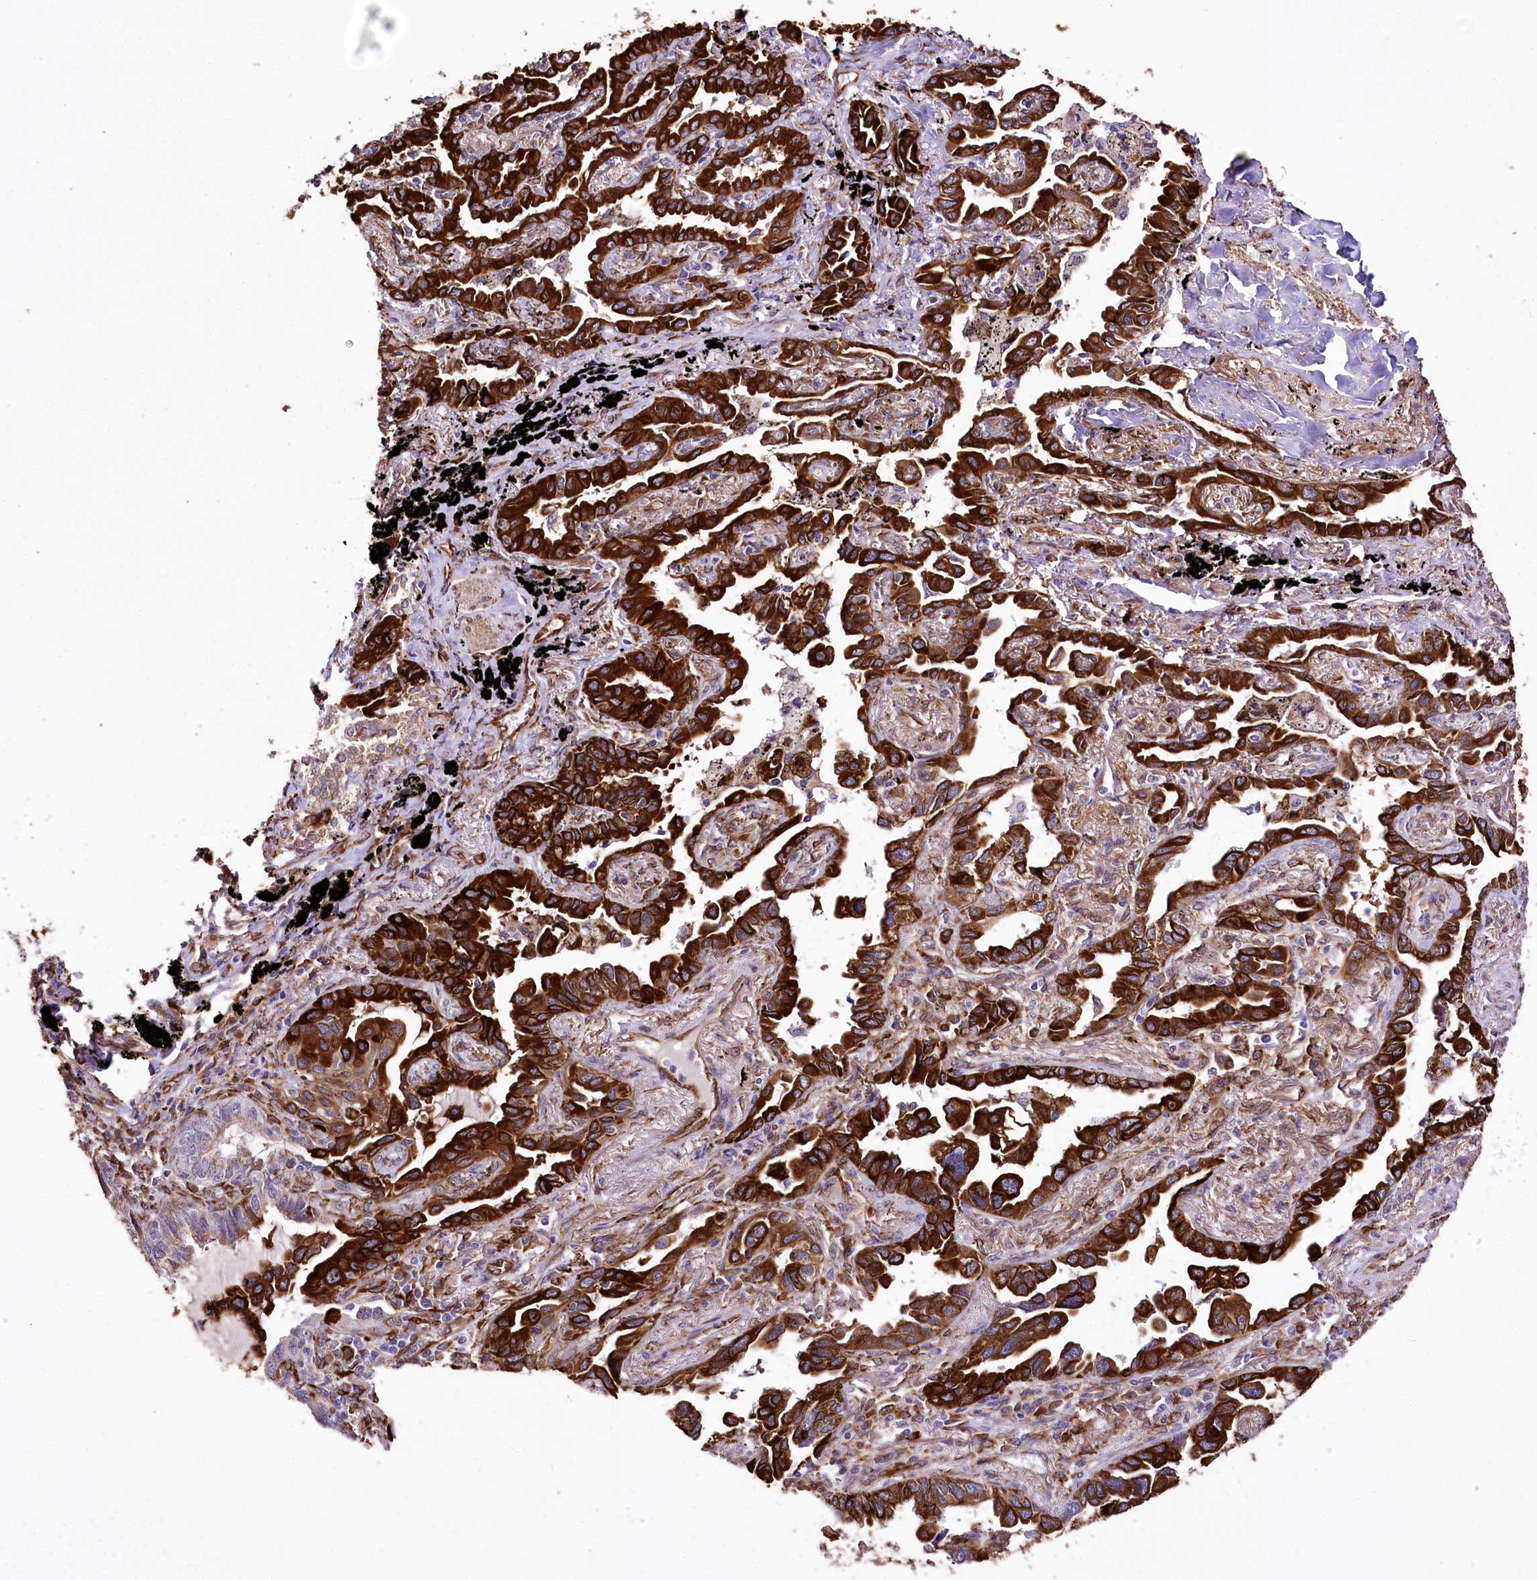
{"staining": {"intensity": "strong", "quantity": ">75%", "location": "cytoplasmic/membranous"}, "tissue": "lung cancer", "cell_type": "Tumor cells", "image_type": "cancer", "snomed": [{"axis": "morphology", "description": "Adenocarcinoma, NOS"}, {"axis": "topography", "description": "Lung"}], "caption": "Lung adenocarcinoma stained with a brown dye displays strong cytoplasmic/membranous positive expression in about >75% of tumor cells.", "gene": "WWC1", "patient": {"sex": "male", "age": 67}}